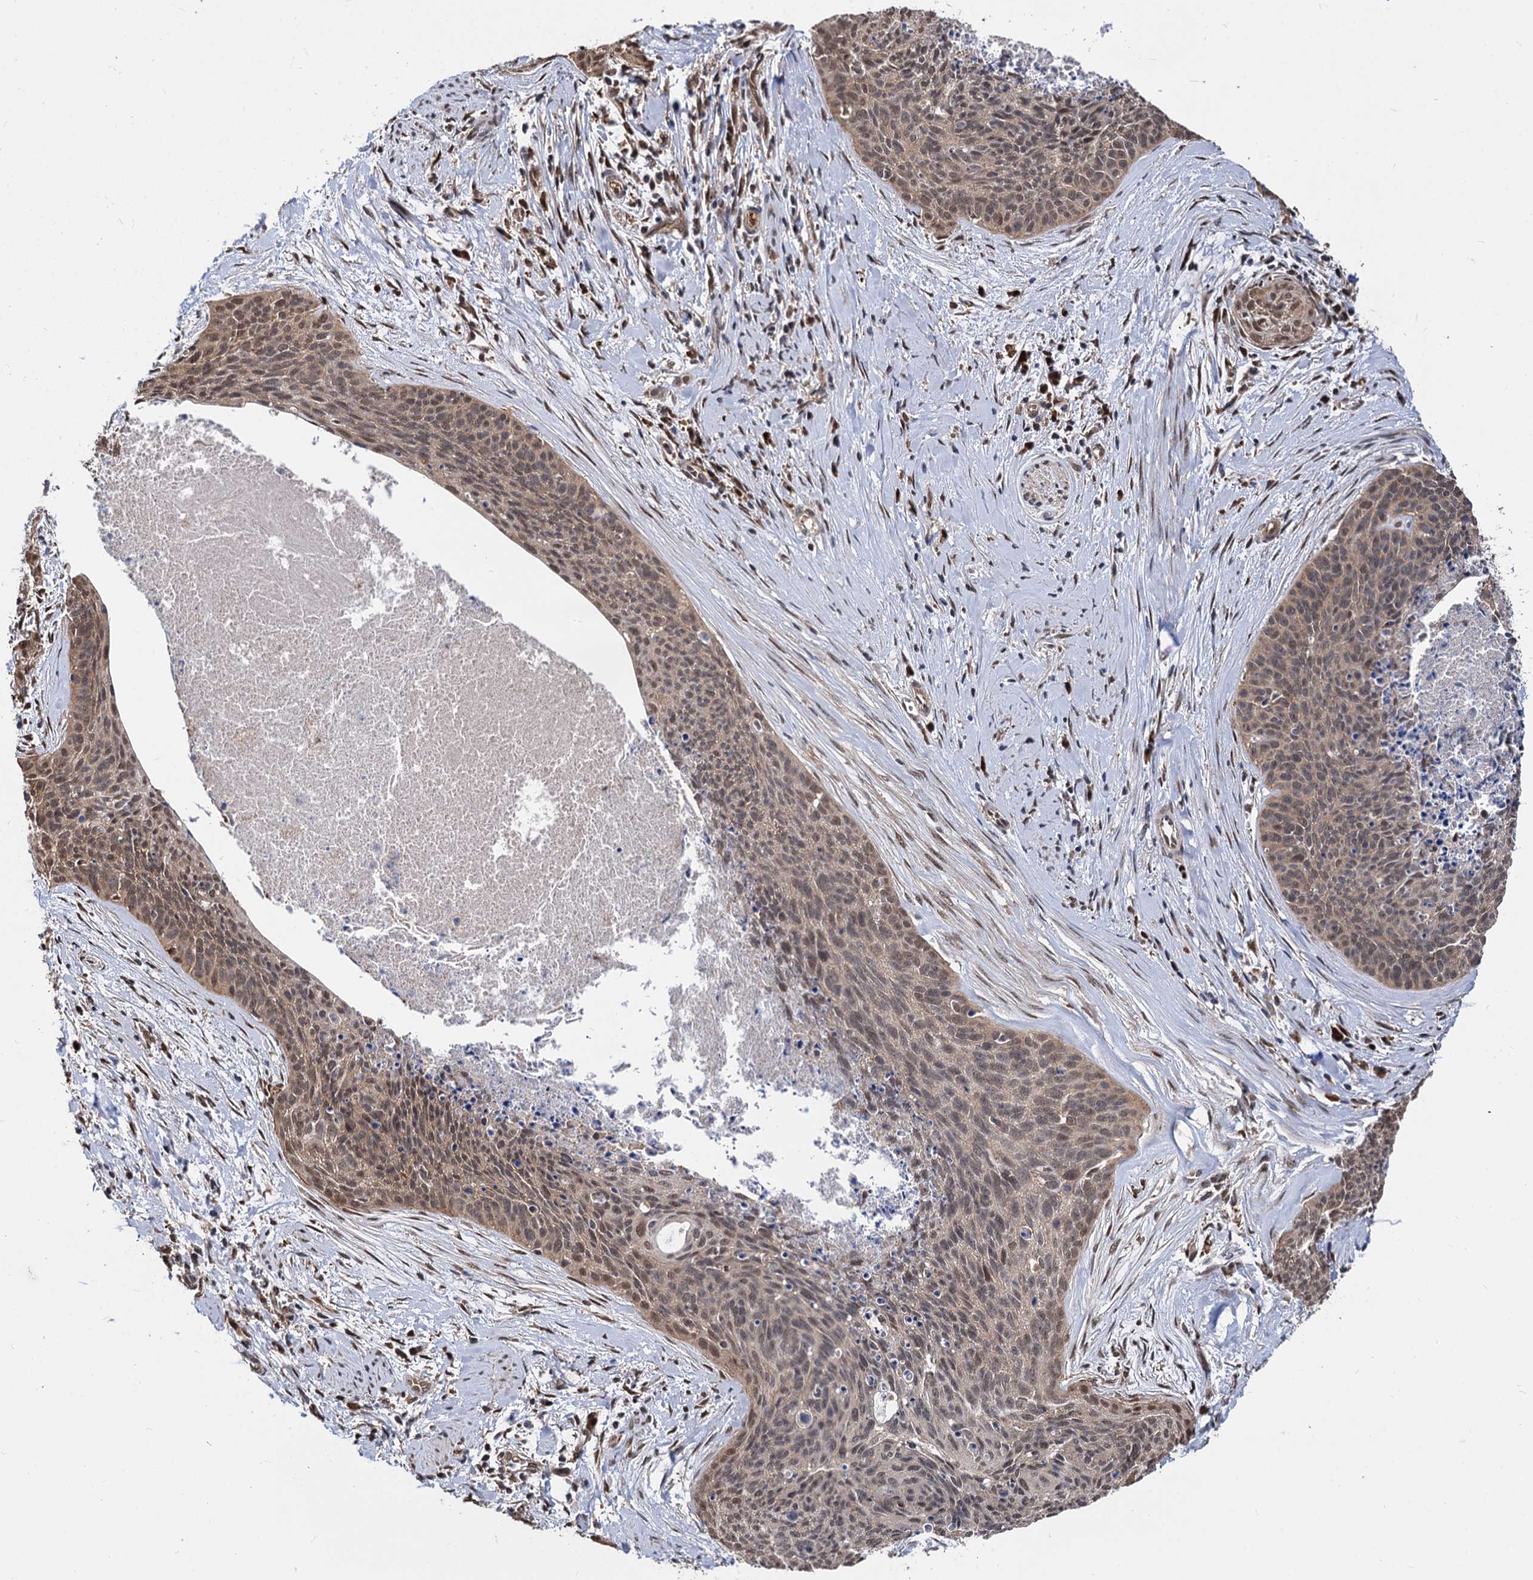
{"staining": {"intensity": "moderate", "quantity": ">75%", "location": "cytoplasmic/membranous,nuclear"}, "tissue": "cervical cancer", "cell_type": "Tumor cells", "image_type": "cancer", "snomed": [{"axis": "morphology", "description": "Squamous cell carcinoma, NOS"}, {"axis": "topography", "description": "Cervix"}], "caption": "Brown immunohistochemical staining in human cervical squamous cell carcinoma displays moderate cytoplasmic/membranous and nuclear positivity in about >75% of tumor cells.", "gene": "PSMD4", "patient": {"sex": "female", "age": 55}}